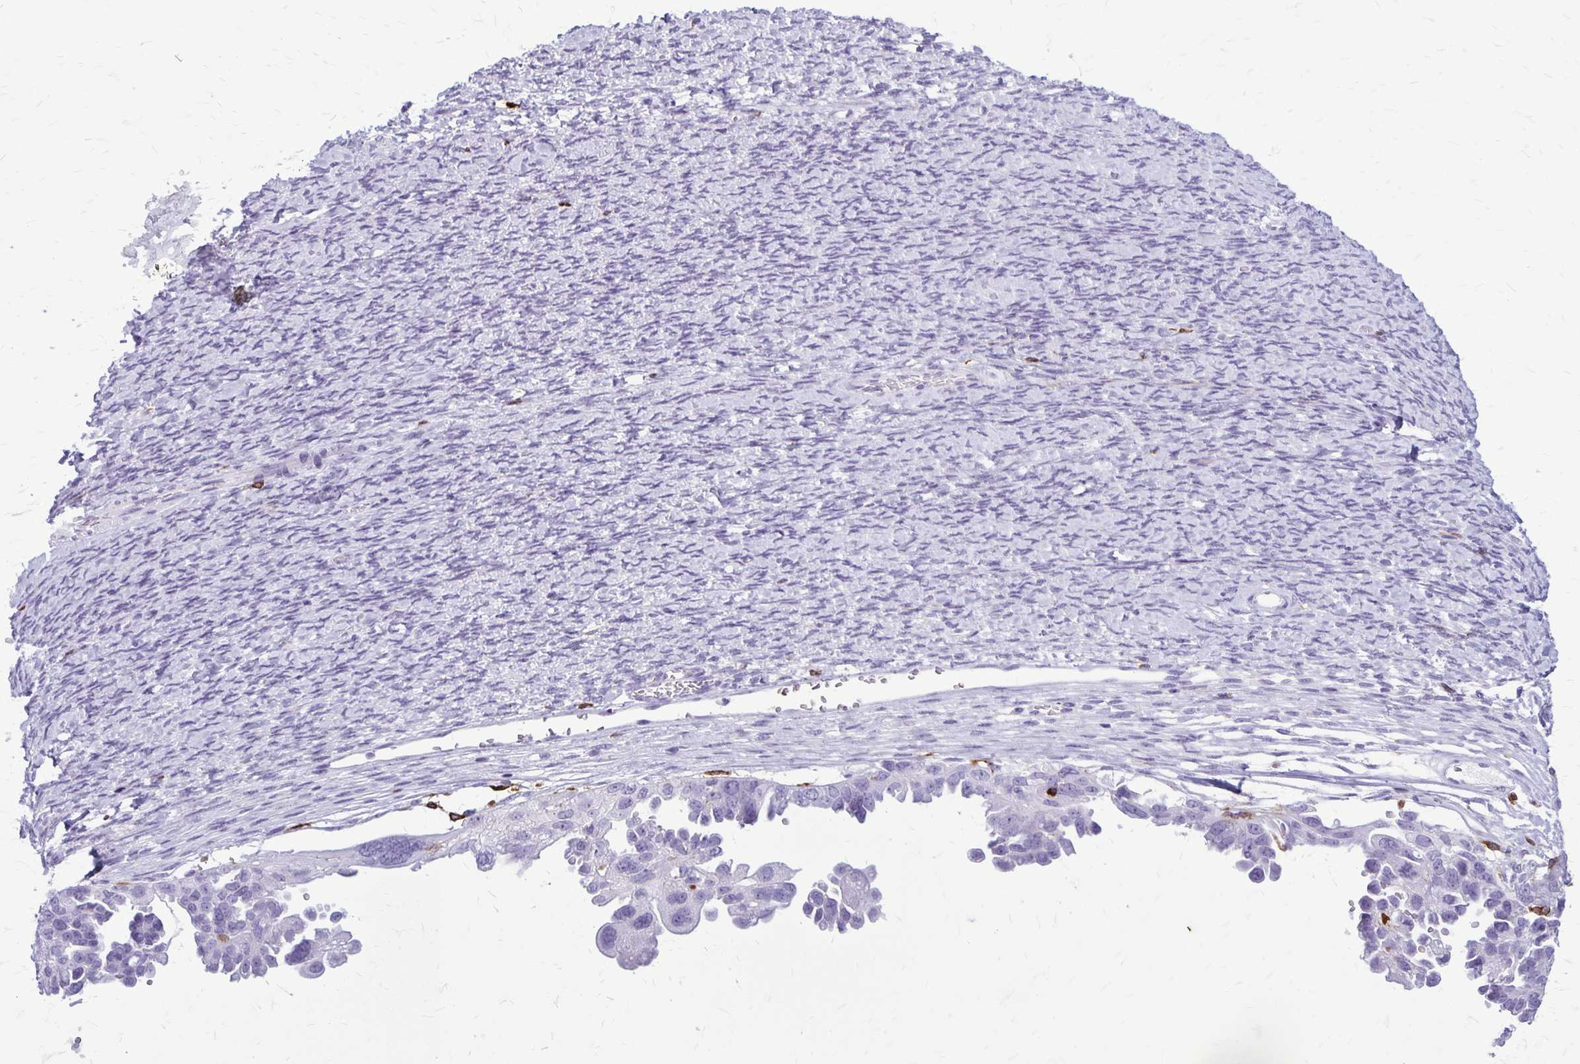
{"staining": {"intensity": "negative", "quantity": "none", "location": "none"}, "tissue": "ovarian cancer", "cell_type": "Tumor cells", "image_type": "cancer", "snomed": [{"axis": "morphology", "description": "Cystadenocarcinoma, serous, NOS"}, {"axis": "topography", "description": "Ovary"}], "caption": "High magnification brightfield microscopy of ovarian serous cystadenocarcinoma stained with DAB (brown) and counterstained with hematoxylin (blue): tumor cells show no significant positivity.", "gene": "RTN1", "patient": {"sex": "female", "age": 53}}